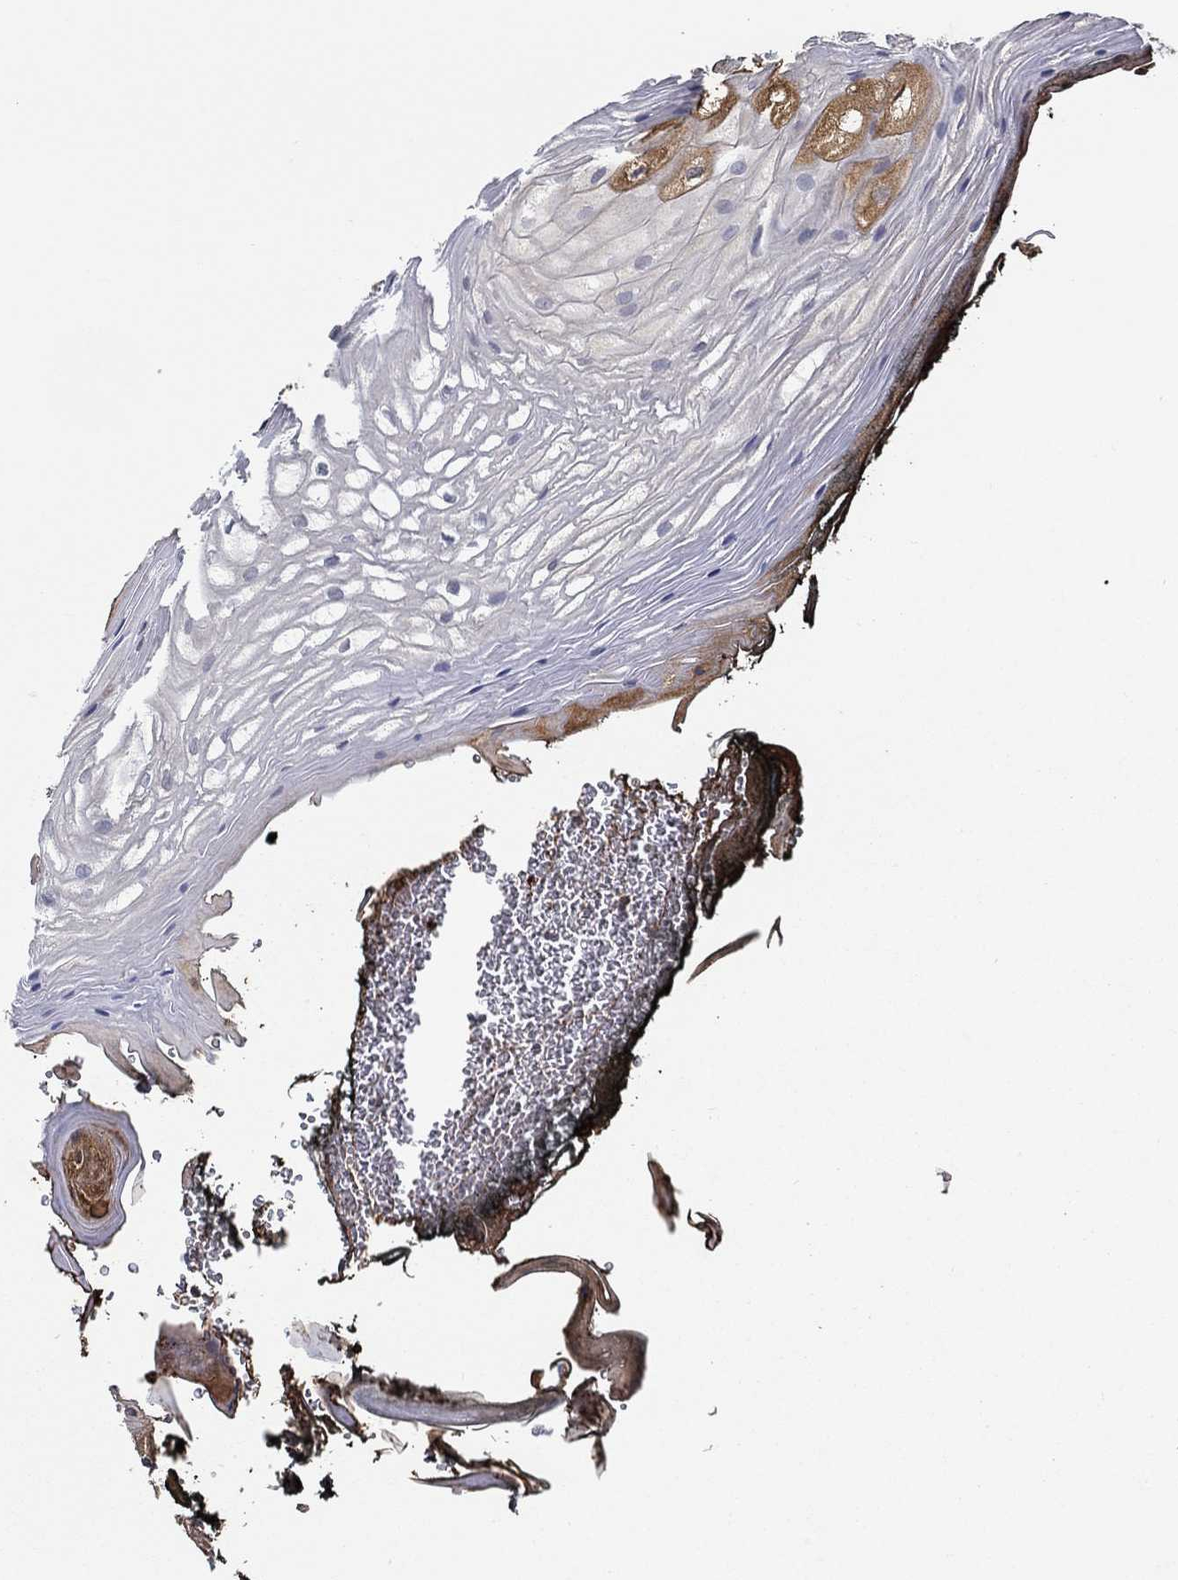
{"staining": {"intensity": "weak", "quantity": "<25%", "location": "cytoplasmic/membranous"}, "tissue": "oral mucosa", "cell_type": "Squamous epithelial cells", "image_type": "normal", "snomed": [{"axis": "morphology", "description": "Normal tissue, NOS"}, {"axis": "morphology", "description": "Squamous cell carcinoma, NOS"}, {"axis": "topography", "description": "Oral tissue"}, {"axis": "topography", "description": "Head-Neck"}], "caption": "There is no significant positivity in squamous epithelial cells of oral mucosa. (DAB immunohistochemistry visualized using brightfield microscopy, high magnification).", "gene": "IL10", "patient": {"sex": "male", "age": 65}}